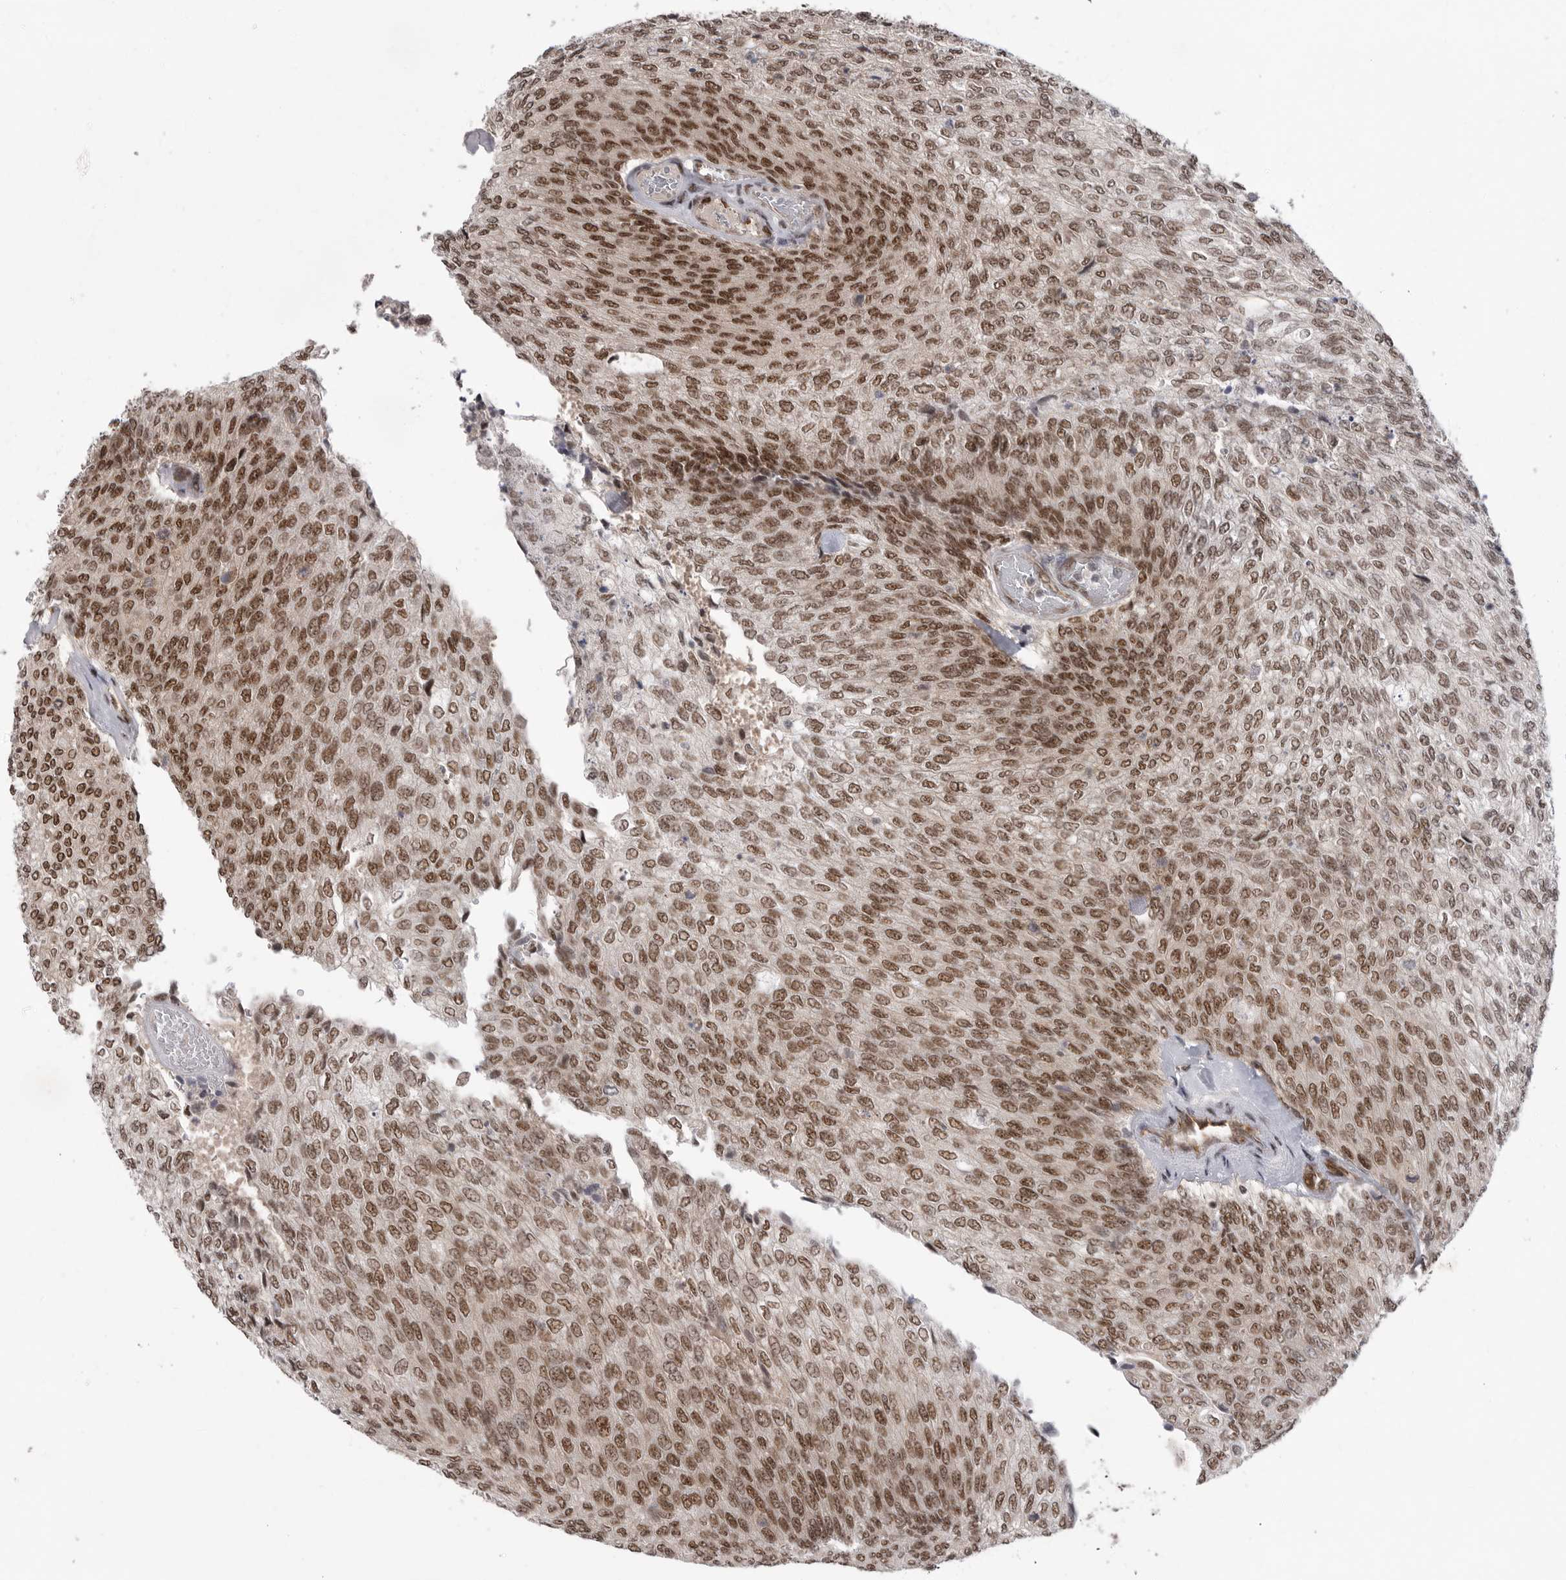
{"staining": {"intensity": "strong", "quantity": ">75%", "location": "nuclear"}, "tissue": "urothelial cancer", "cell_type": "Tumor cells", "image_type": "cancer", "snomed": [{"axis": "morphology", "description": "Urothelial carcinoma, Low grade"}, {"axis": "topography", "description": "Urinary bladder"}], "caption": "Protein staining of urothelial cancer tissue demonstrates strong nuclear expression in about >75% of tumor cells.", "gene": "PPP1R8", "patient": {"sex": "female", "age": 79}}